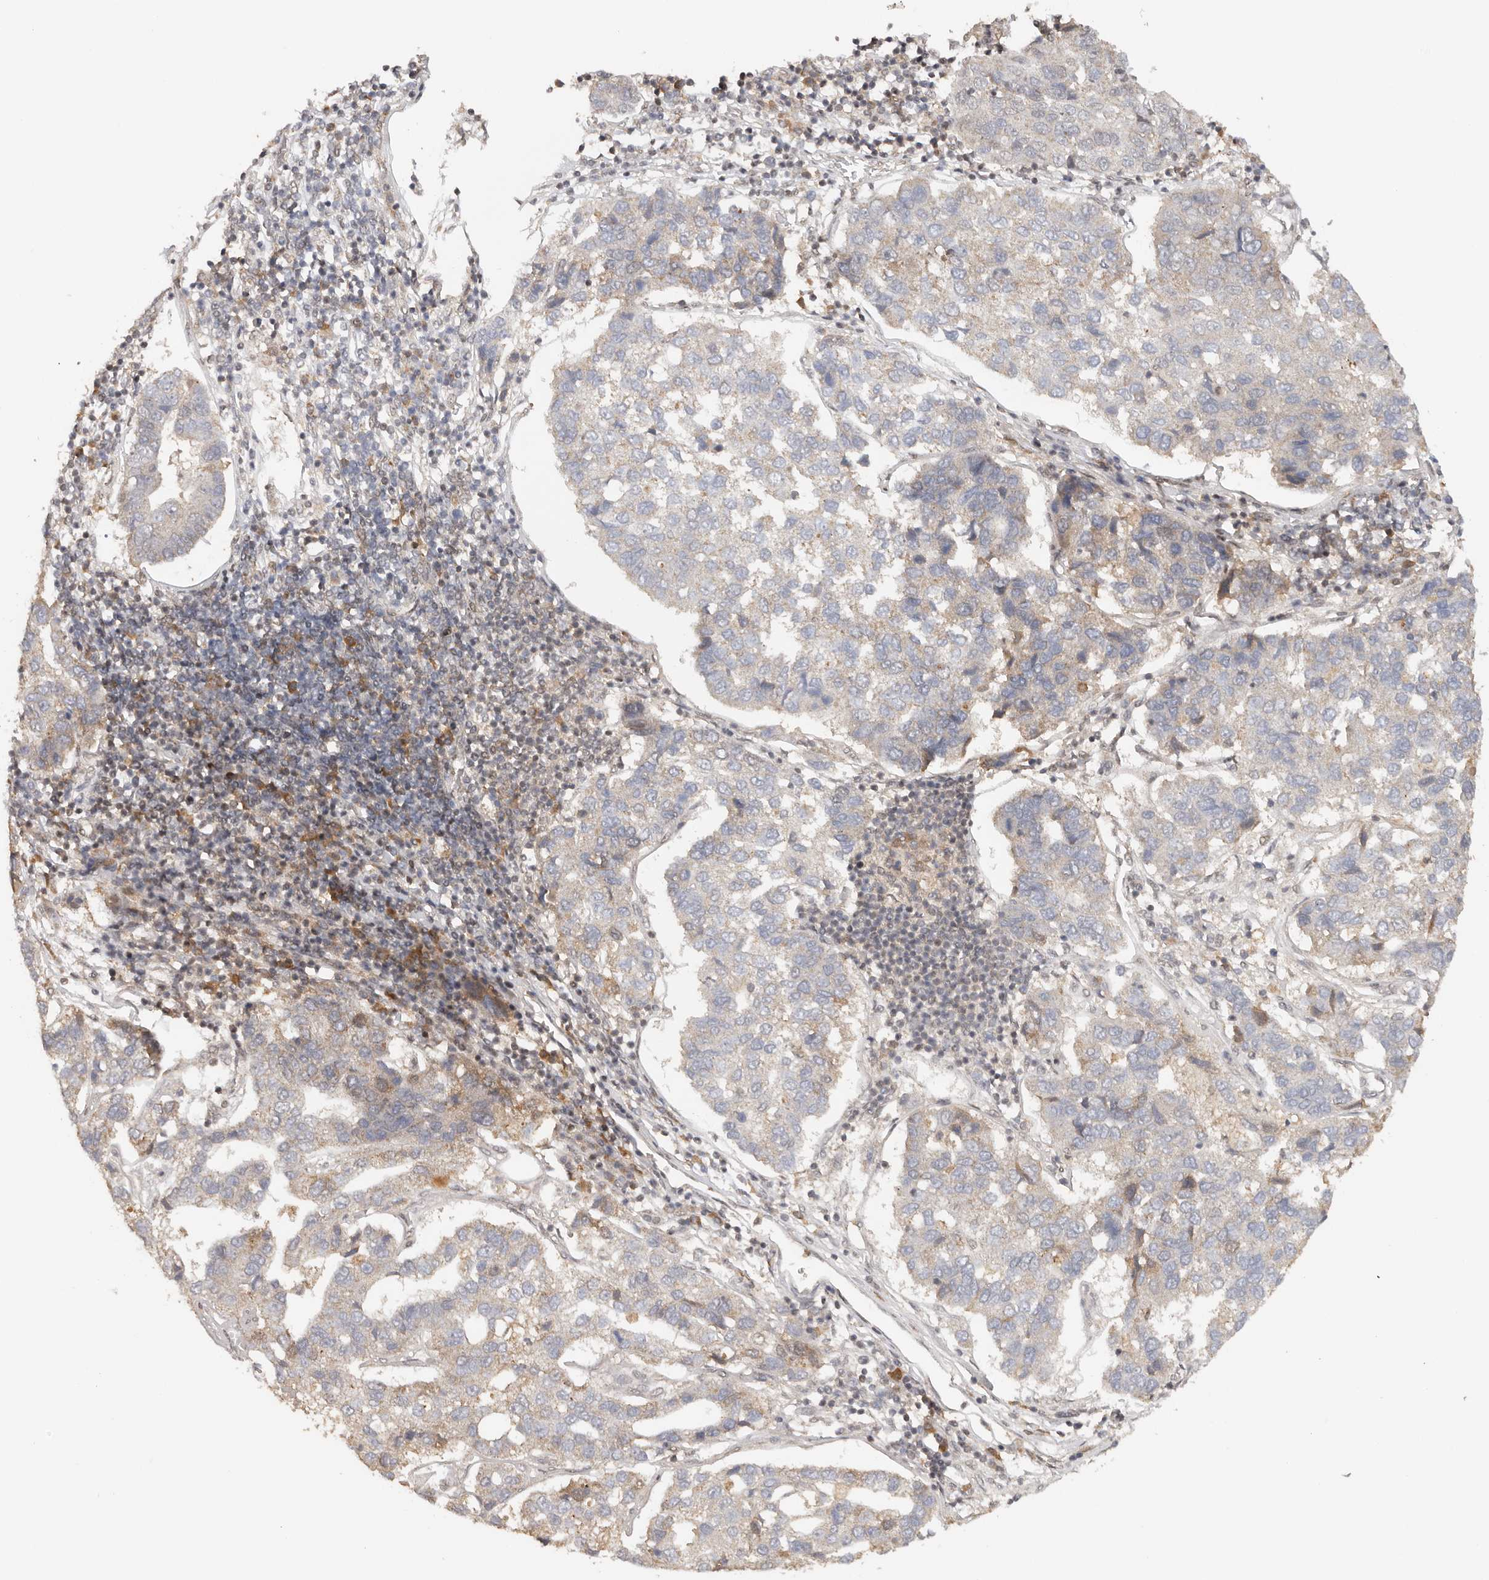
{"staining": {"intensity": "weak", "quantity": "25%-75%", "location": "cytoplasmic/membranous"}, "tissue": "pancreatic cancer", "cell_type": "Tumor cells", "image_type": "cancer", "snomed": [{"axis": "morphology", "description": "Adenocarcinoma, NOS"}, {"axis": "topography", "description": "Pancreas"}], "caption": "IHC image of neoplastic tissue: pancreatic adenocarcinoma stained using IHC reveals low levels of weak protein expression localized specifically in the cytoplasmic/membranous of tumor cells, appearing as a cytoplasmic/membranous brown color.", "gene": "SEC14L1", "patient": {"sex": "female", "age": 61}}